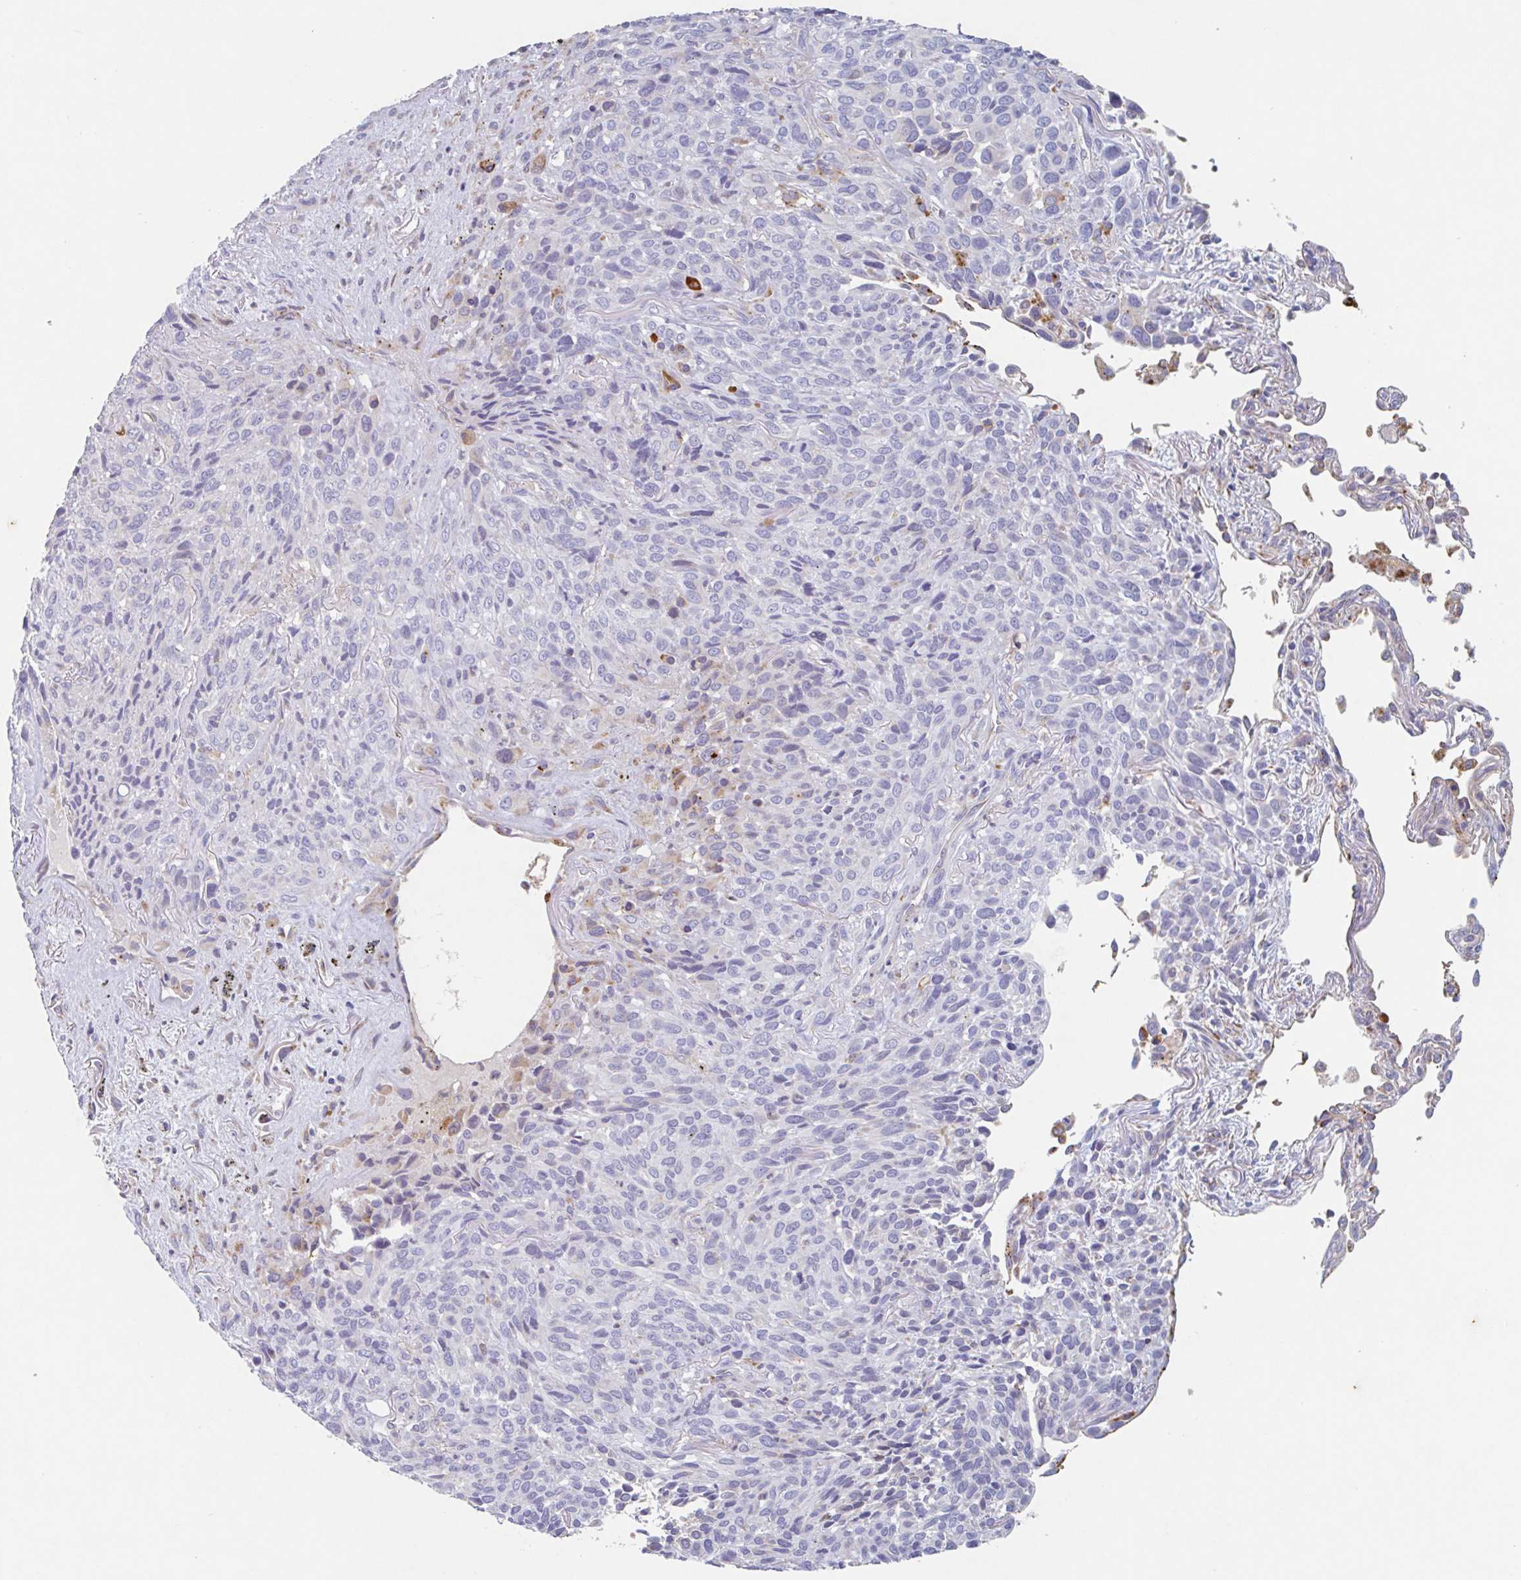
{"staining": {"intensity": "weak", "quantity": "<25%", "location": "cytoplasmic/membranous"}, "tissue": "melanoma", "cell_type": "Tumor cells", "image_type": "cancer", "snomed": [{"axis": "morphology", "description": "Malignant melanoma, Metastatic site"}, {"axis": "topography", "description": "Lung"}], "caption": "High power microscopy micrograph of an immunohistochemistry photomicrograph of malignant melanoma (metastatic site), revealing no significant positivity in tumor cells. (DAB (3,3'-diaminobenzidine) immunohistochemistry, high magnification).", "gene": "MANBA", "patient": {"sex": "male", "age": 48}}